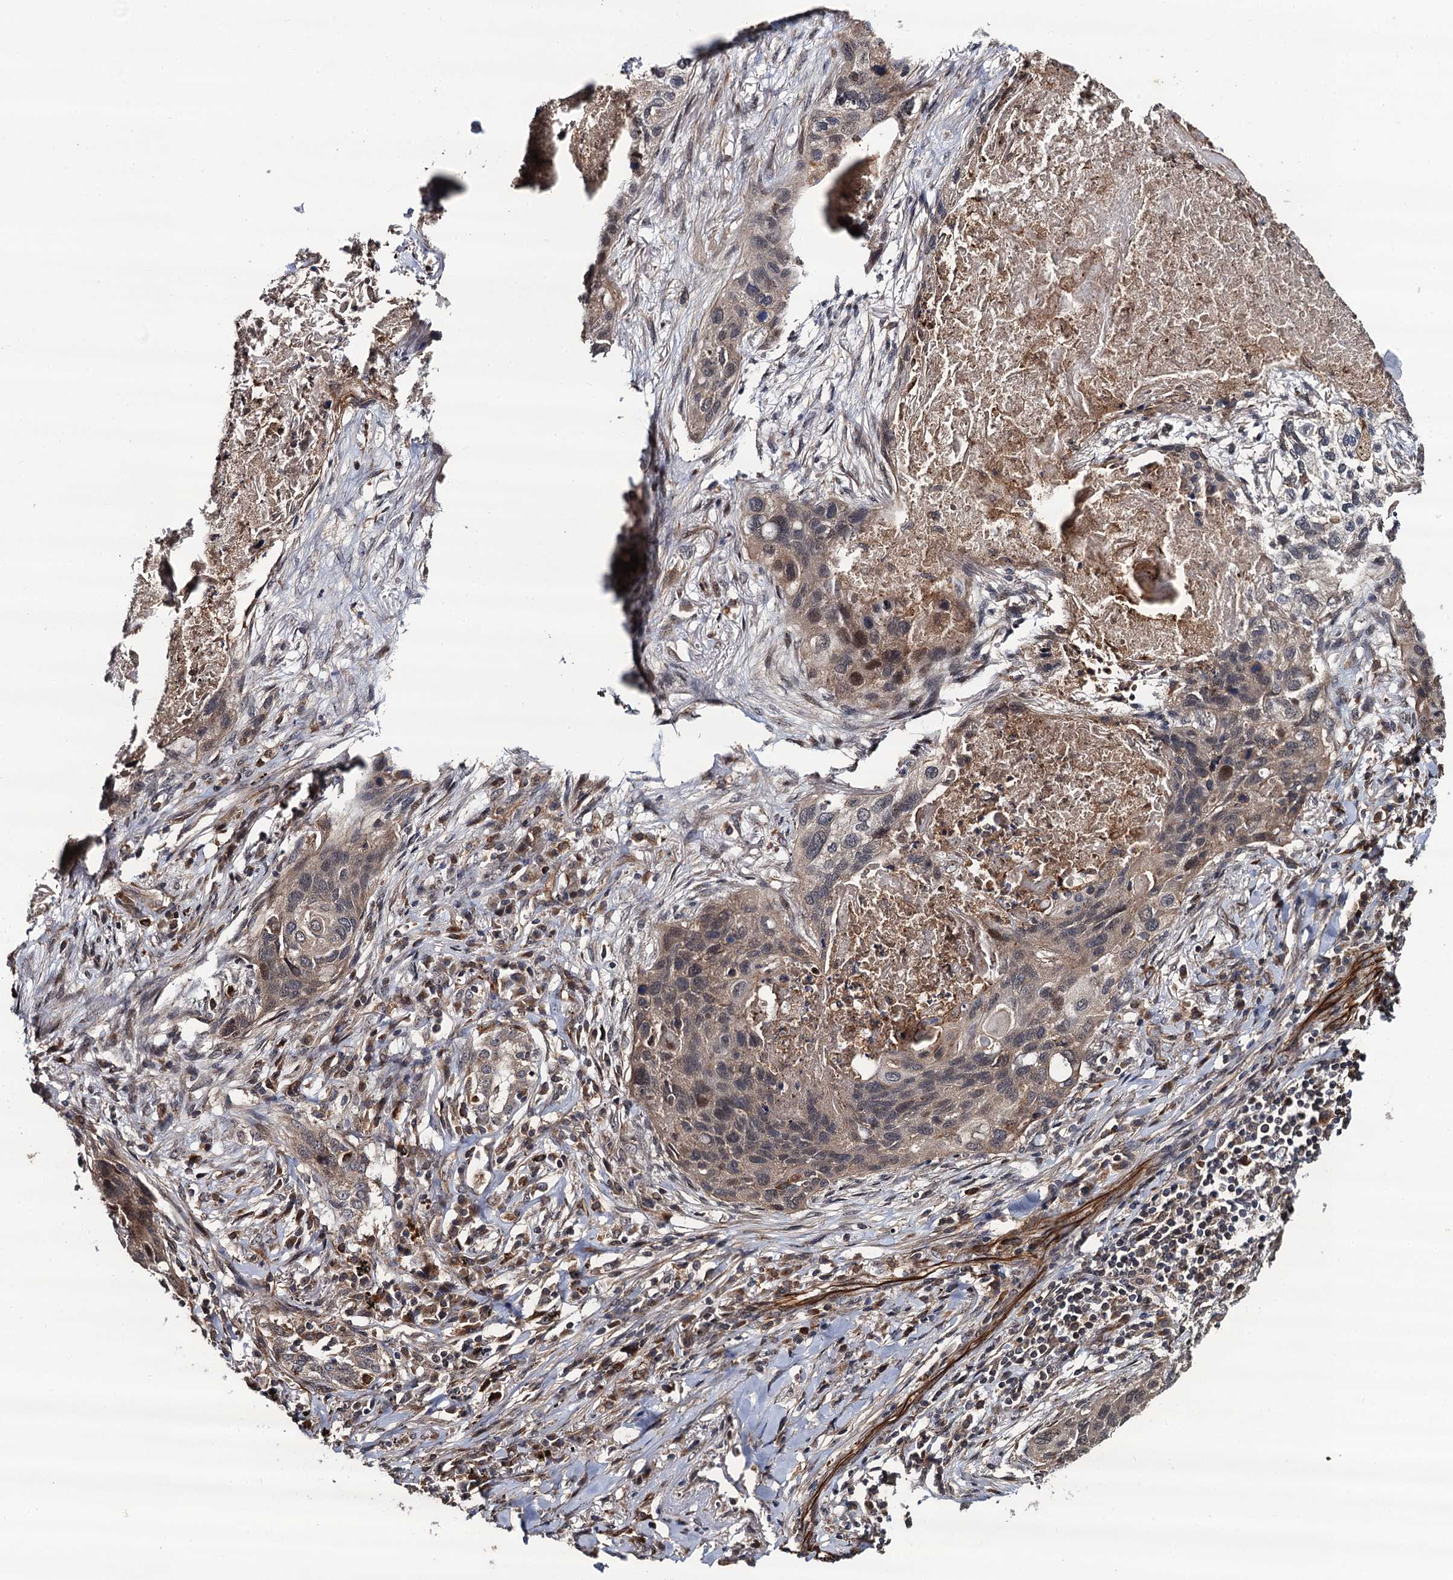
{"staining": {"intensity": "moderate", "quantity": "<25%", "location": "nuclear"}, "tissue": "lung cancer", "cell_type": "Tumor cells", "image_type": "cancer", "snomed": [{"axis": "morphology", "description": "Squamous cell carcinoma, NOS"}, {"axis": "topography", "description": "Lung"}], "caption": "This photomicrograph reveals lung squamous cell carcinoma stained with immunohistochemistry (IHC) to label a protein in brown. The nuclear of tumor cells show moderate positivity for the protein. Nuclei are counter-stained blue.", "gene": "FSIP1", "patient": {"sex": "female", "age": 63}}